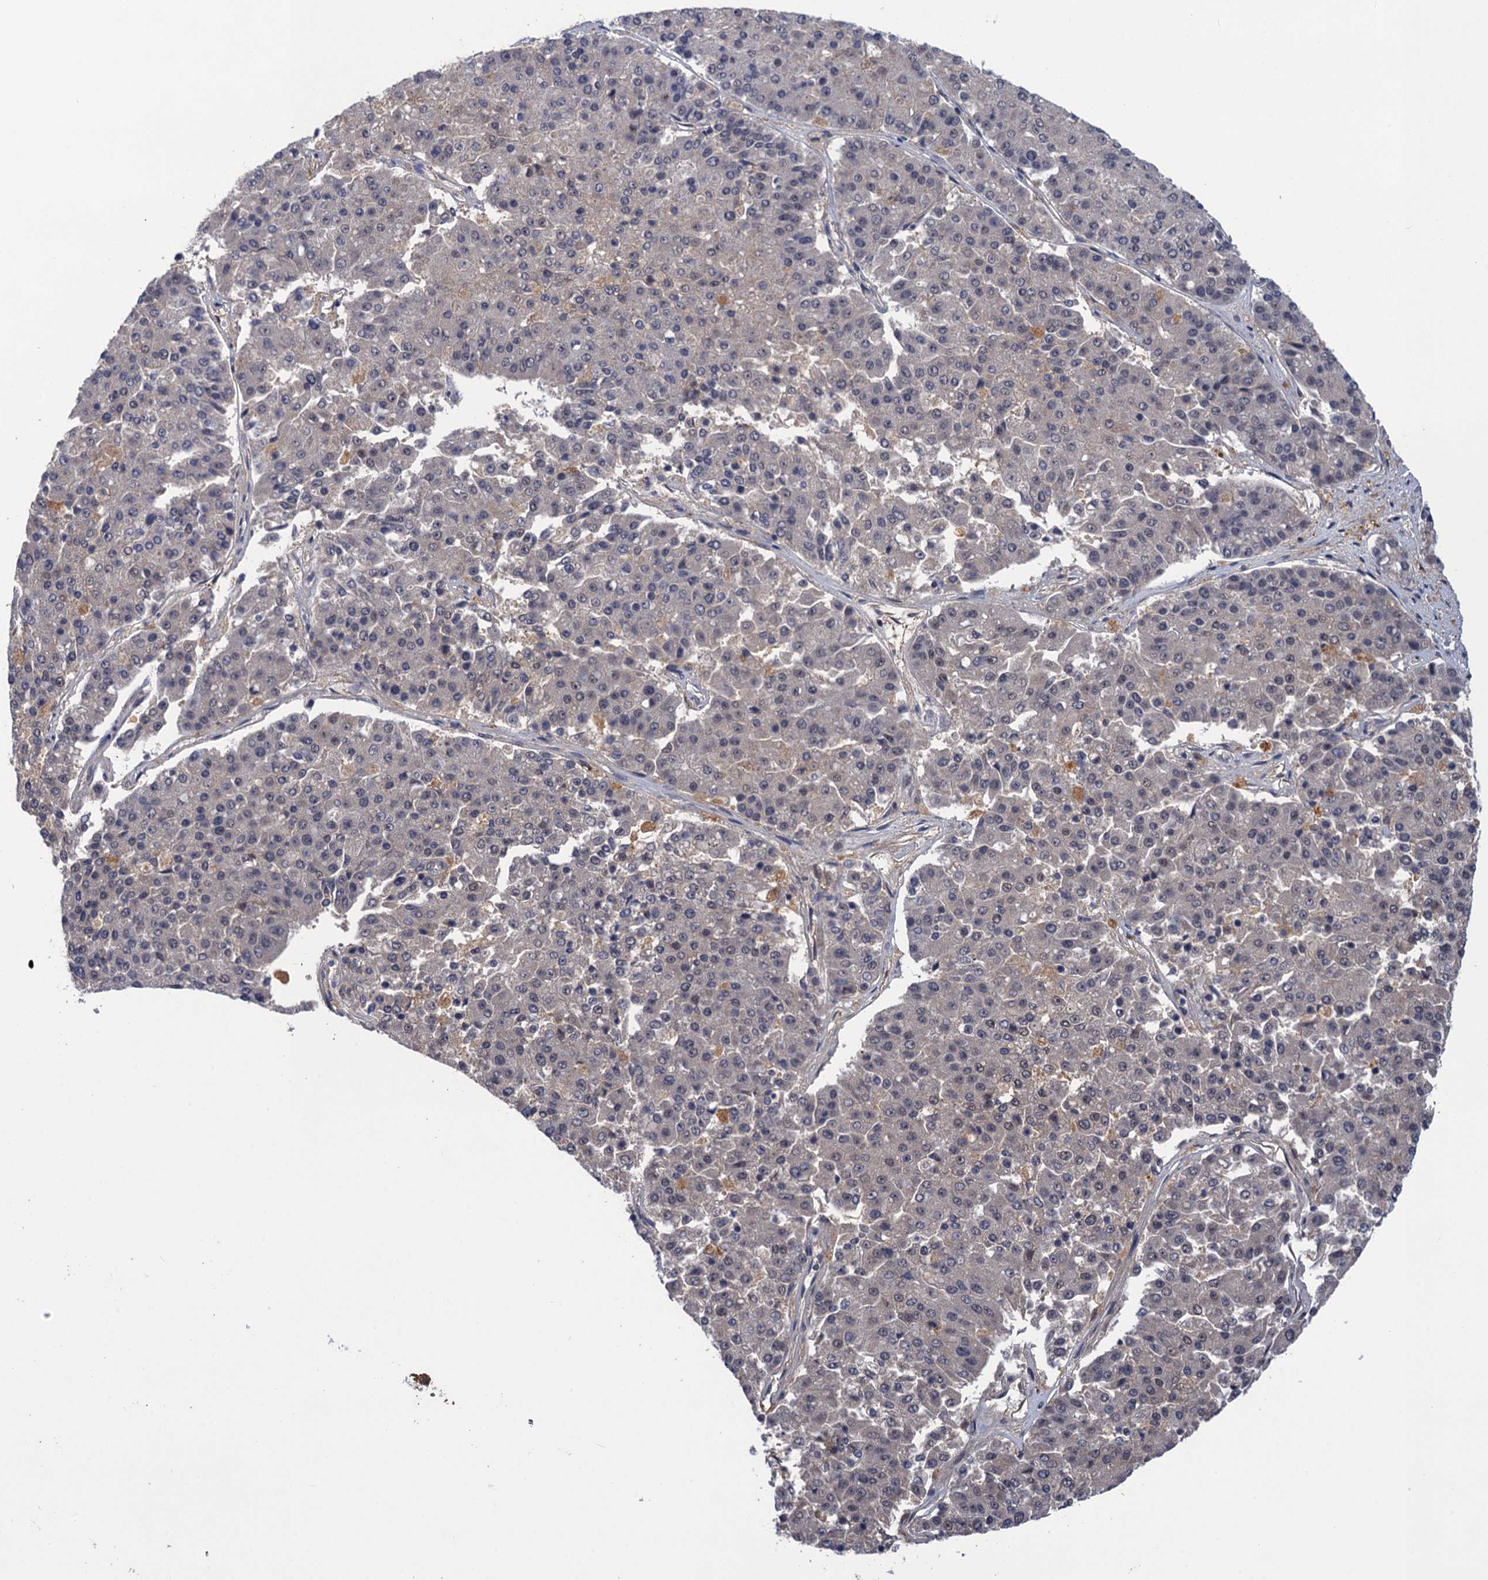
{"staining": {"intensity": "negative", "quantity": "none", "location": "none"}, "tissue": "pancreatic cancer", "cell_type": "Tumor cells", "image_type": "cancer", "snomed": [{"axis": "morphology", "description": "Adenocarcinoma, NOS"}, {"axis": "topography", "description": "Pancreas"}], "caption": "There is no significant positivity in tumor cells of pancreatic cancer (adenocarcinoma). (DAB (3,3'-diaminobenzidine) IHC, high magnification).", "gene": "NEK8", "patient": {"sex": "male", "age": 50}}